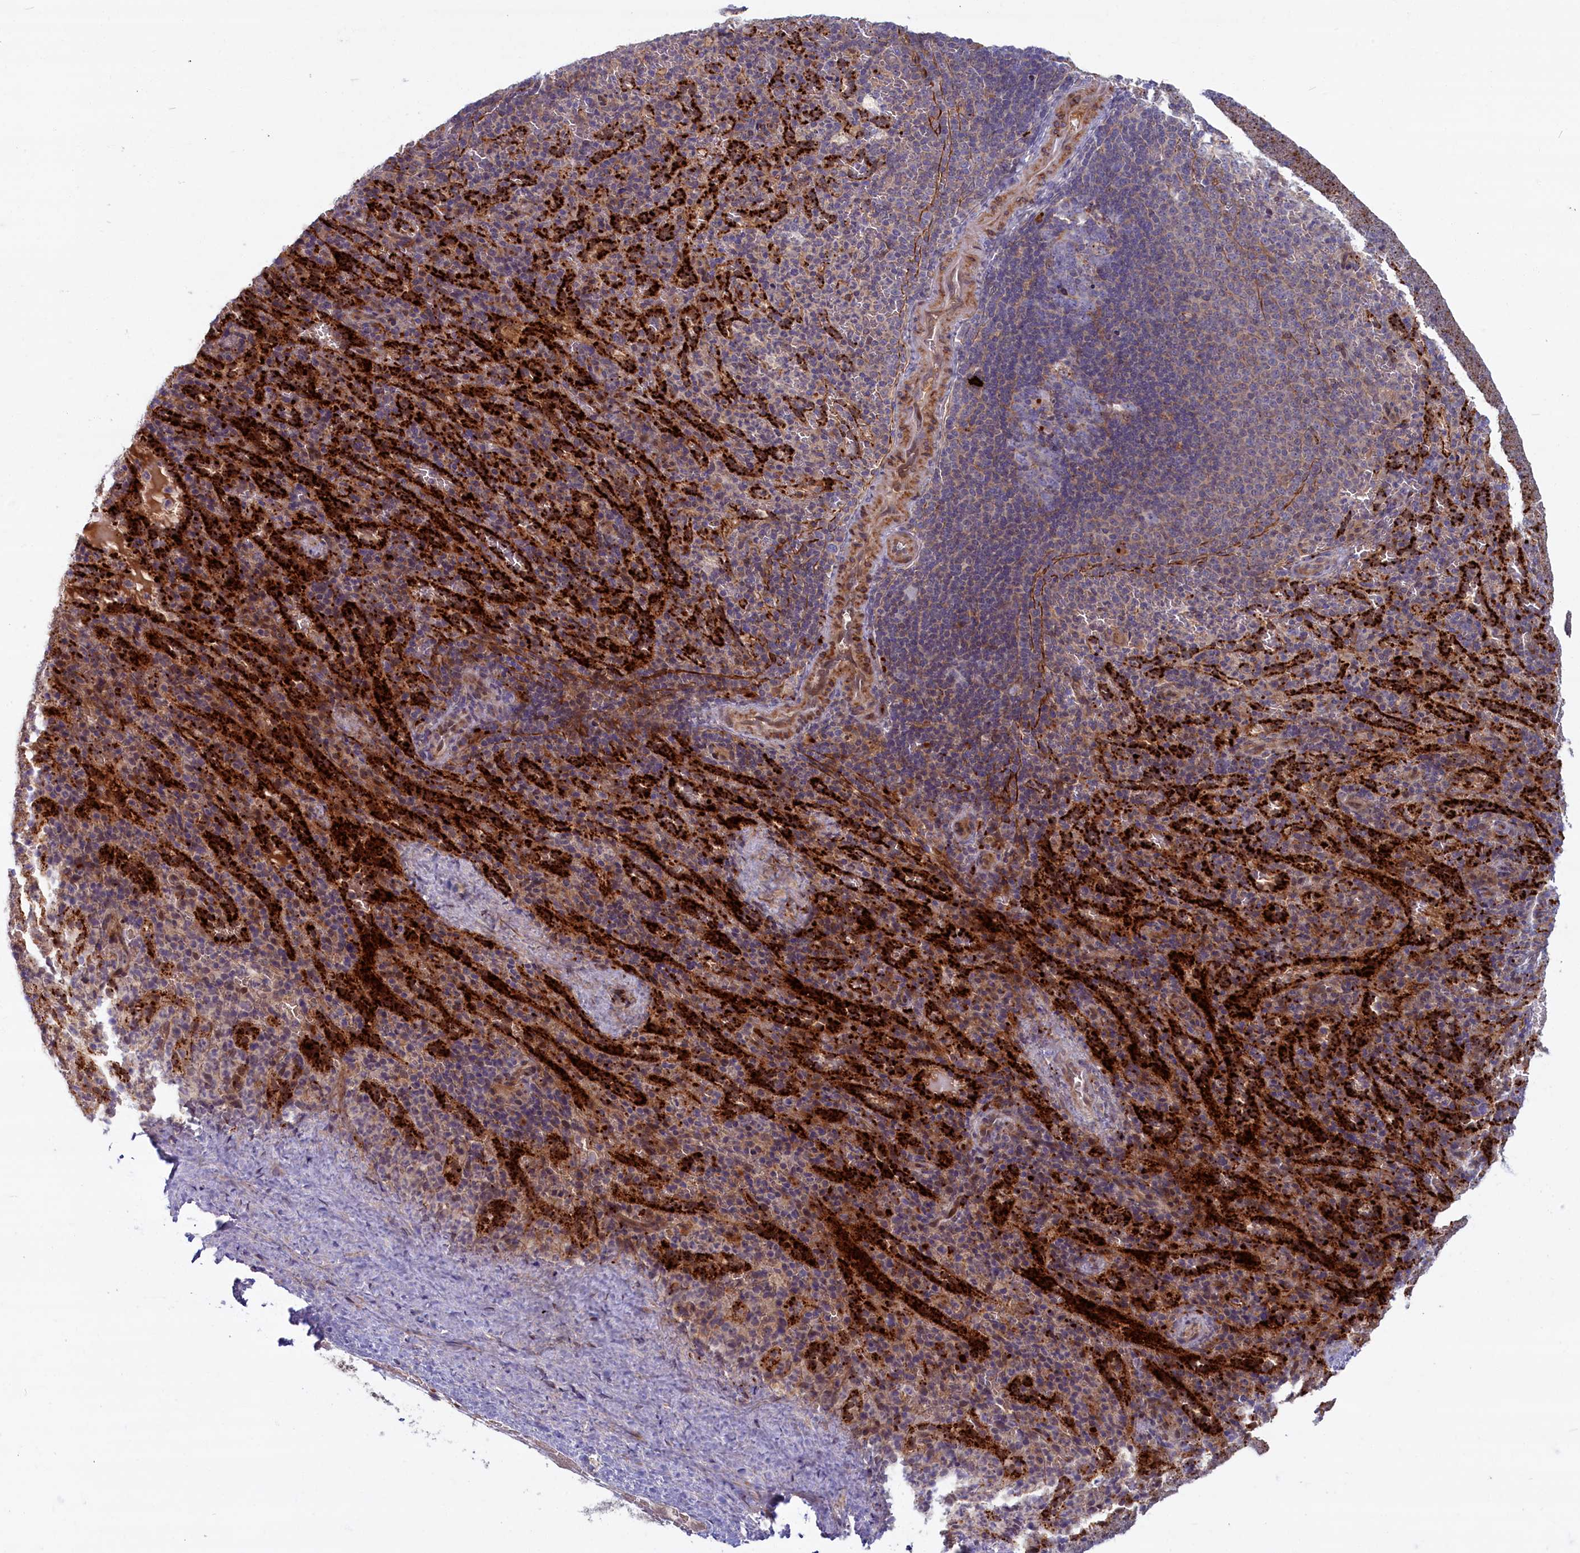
{"staining": {"intensity": "weak", "quantity": "<25%", "location": "cytoplasmic/membranous"}, "tissue": "spleen", "cell_type": "Cells in red pulp", "image_type": "normal", "snomed": [{"axis": "morphology", "description": "Normal tissue, NOS"}, {"axis": "topography", "description": "Spleen"}], "caption": "The immunohistochemistry photomicrograph has no significant expression in cells in red pulp of spleen. (Brightfield microscopy of DAB (3,3'-diaminobenzidine) immunohistochemistry (IHC) at high magnification).", "gene": "FCSK", "patient": {"sex": "female", "age": 21}}